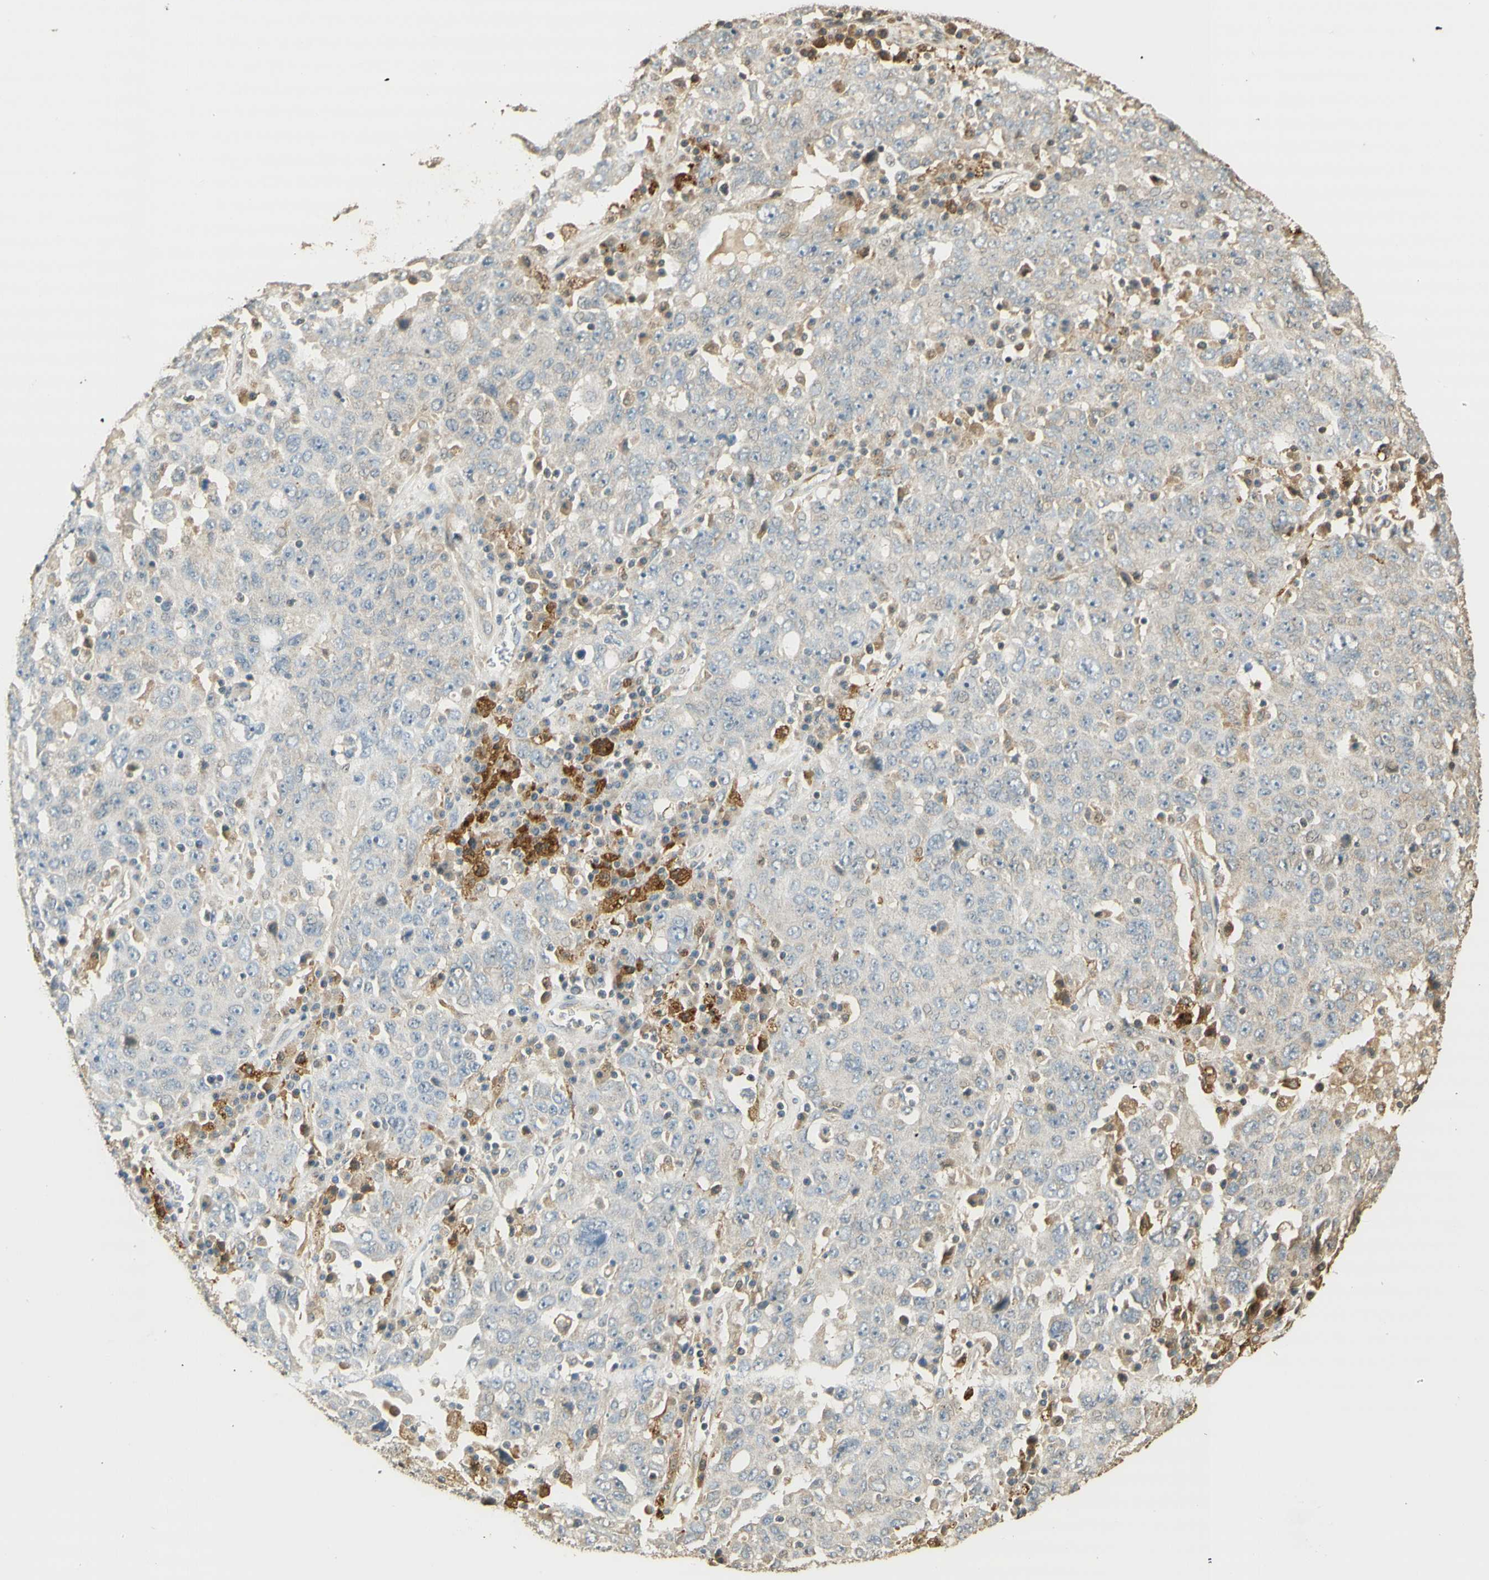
{"staining": {"intensity": "strong", "quantity": "<25%", "location": "cytoplasmic/membranous"}, "tissue": "ovarian cancer", "cell_type": "Tumor cells", "image_type": "cancer", "snomed": [{"axis": "morphology", "description": "Carcinoma, endometroid"}, {"axis": "topography", "description": "Ovary"}], "caption": "Protein expression analysis of ovarian endometroid carcinoma demonstrates strong cytoplasmic/membranous positivity in approximately <25% of tumor cells.", "gene": "AGER", "patient": {"sex": "female", "age": 62}}